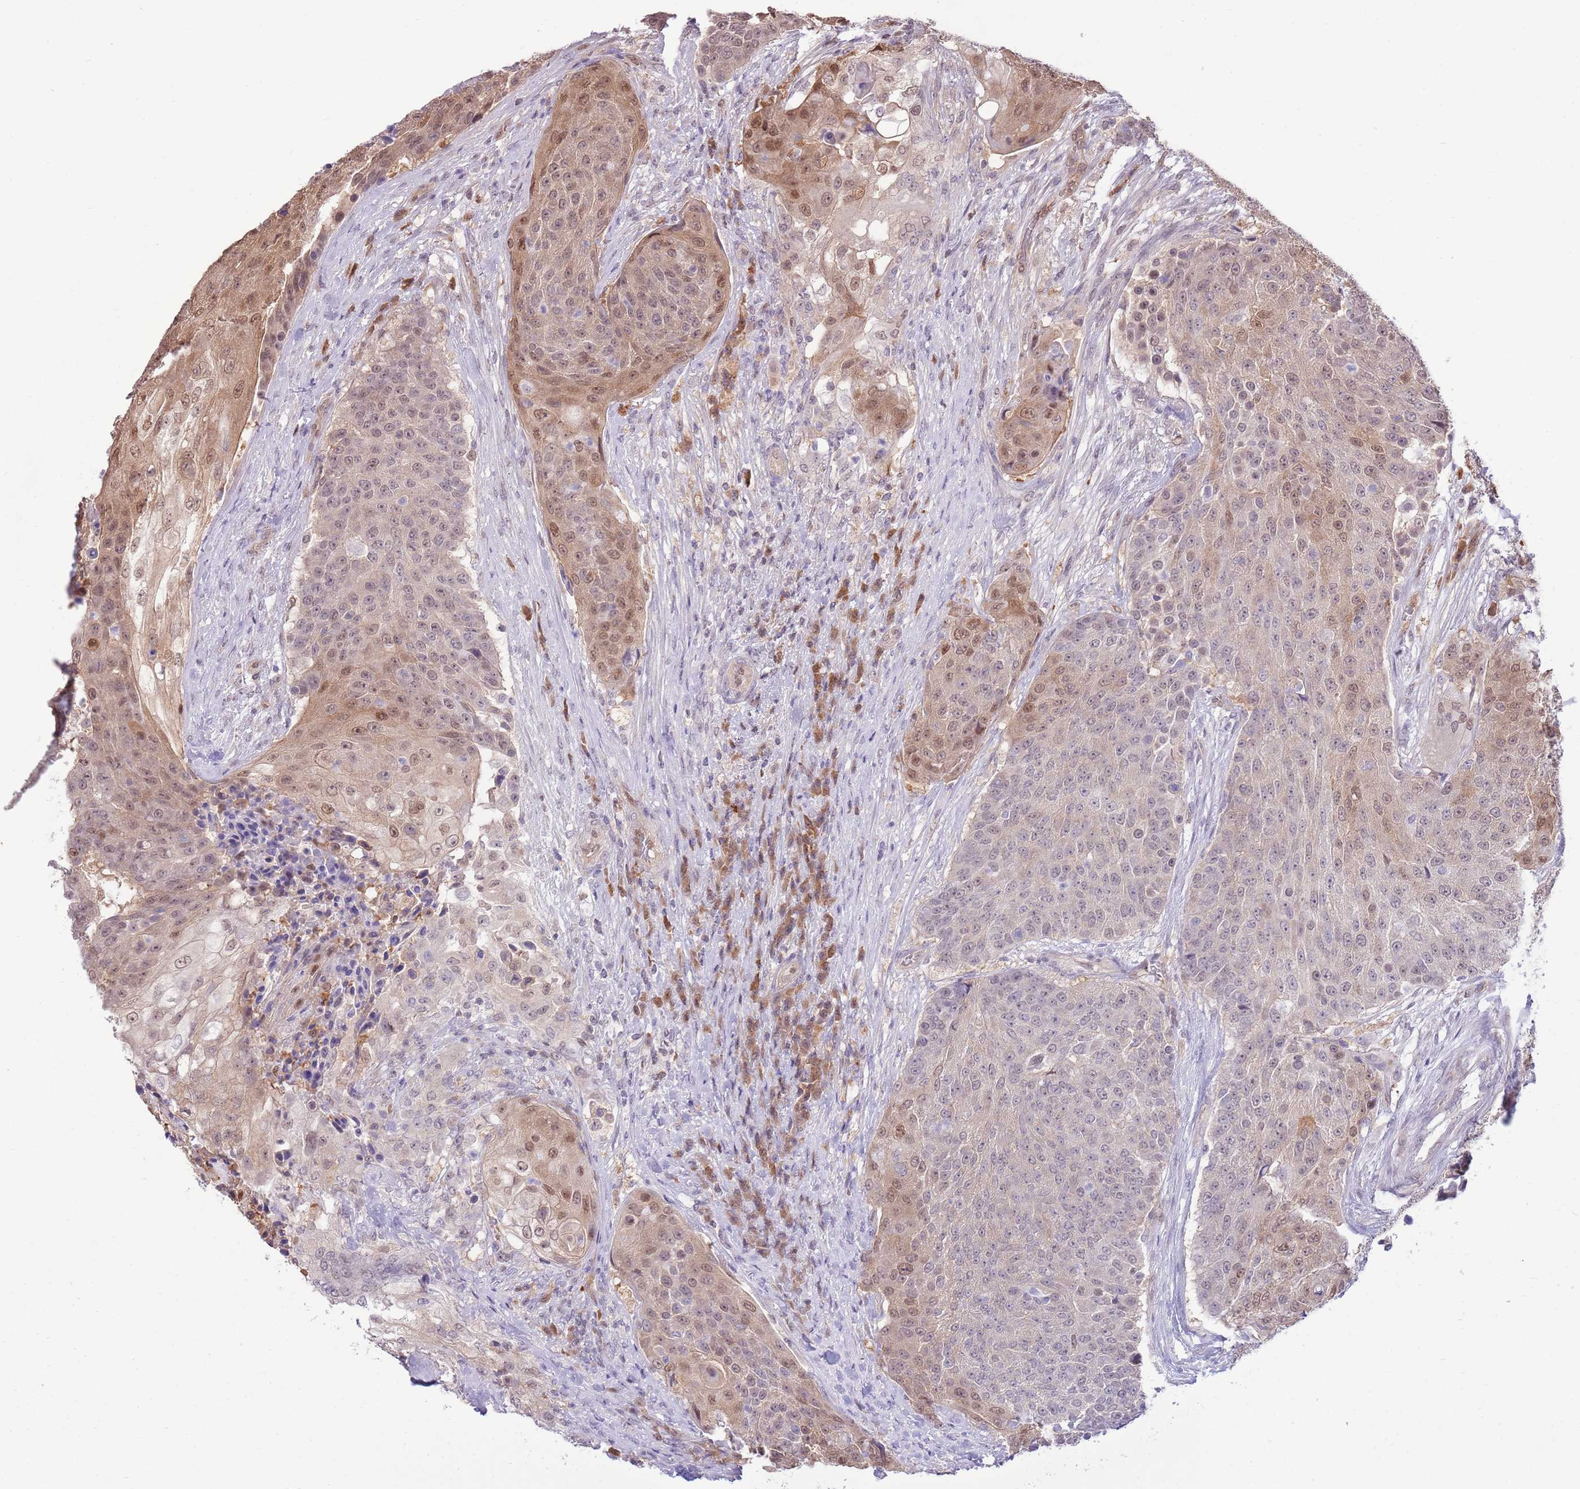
{"staining": {"intensity": "weak", "quantity": "25%-75%", "location": "cytoplasmic/membranous,nuclear"}, "tissue": "urothelial cancer", "cell_type": "Tumor cells", "image_type": "cancer", "snomed": [{"axis": "morphology", "description": "Urothelial carcinoma, High grade"}, {"axis": "topography", "description": "Urinary bladder"}], "caption": "An image of human high-grade urothelial carcinoma stained for a protein demonstrates weak cytoplasmic/membranous and nuclear brown staining in tumor cells. The staining is performed using DAB (3,3'-diaminobenzidine) brown chromogen to label protein expression. The nuclei are counter-stained blue using hematoxylin.", "gene": "NSFL1C", "patient": {"sex": "female", "age": 63}}